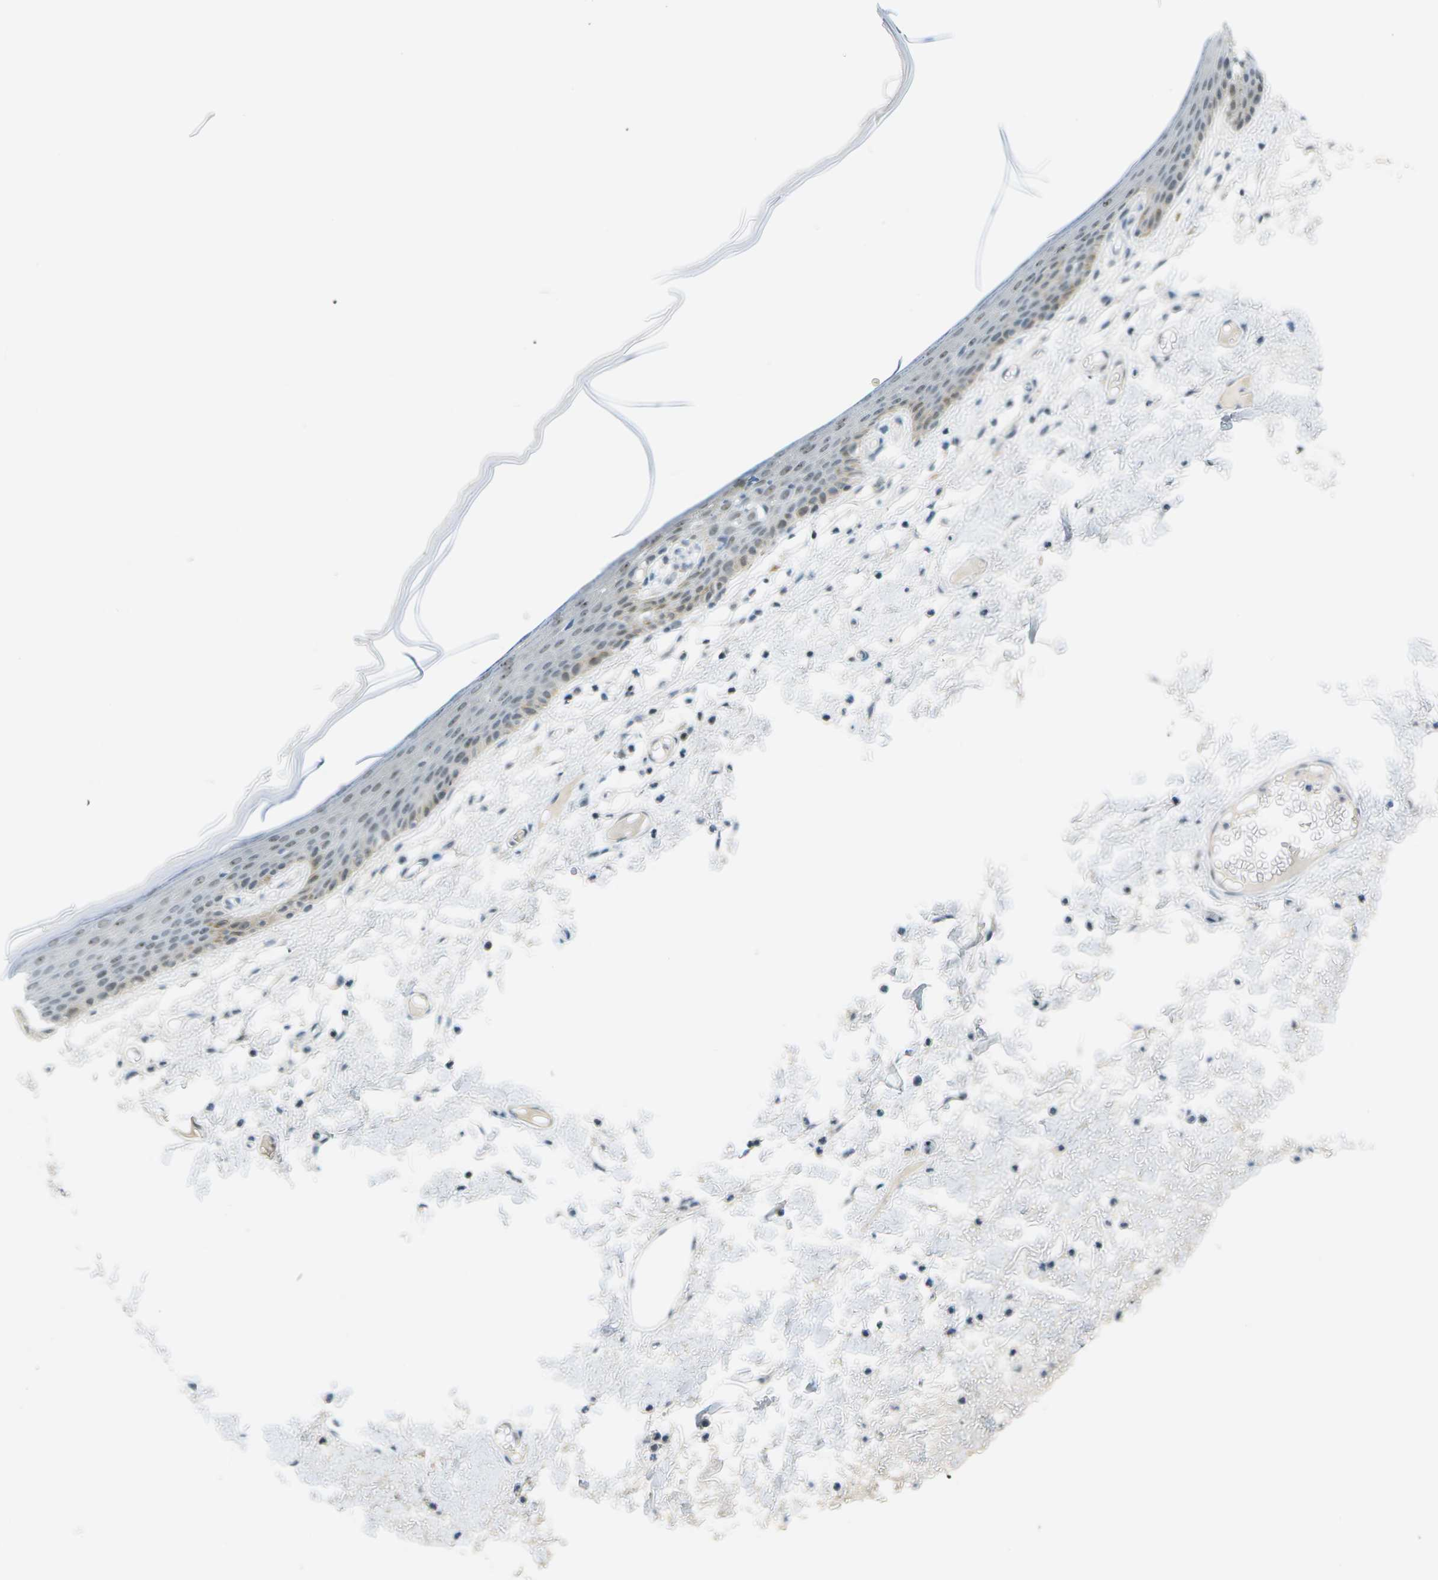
{"staining": {"intensity": "weak", "quantity": "<25%", "location": "cytoplasmic/membranous,nuclear"}, "tissue": "skin", "cell_type": "Epidermal cells", "image_type": "normal", "snomed": [{"axis": "morphology", "description": "Normal tissue, NOS"}, {"axis": "topography", "description": "Vulva"}], "caption": "High power microscopy photomicrograph of an IHC micrograph of unremarkable skin, revealing no significant staining in epidermal cells.", "gene": "PITHD1", "patient": {"sex": "female", "age": 54}}